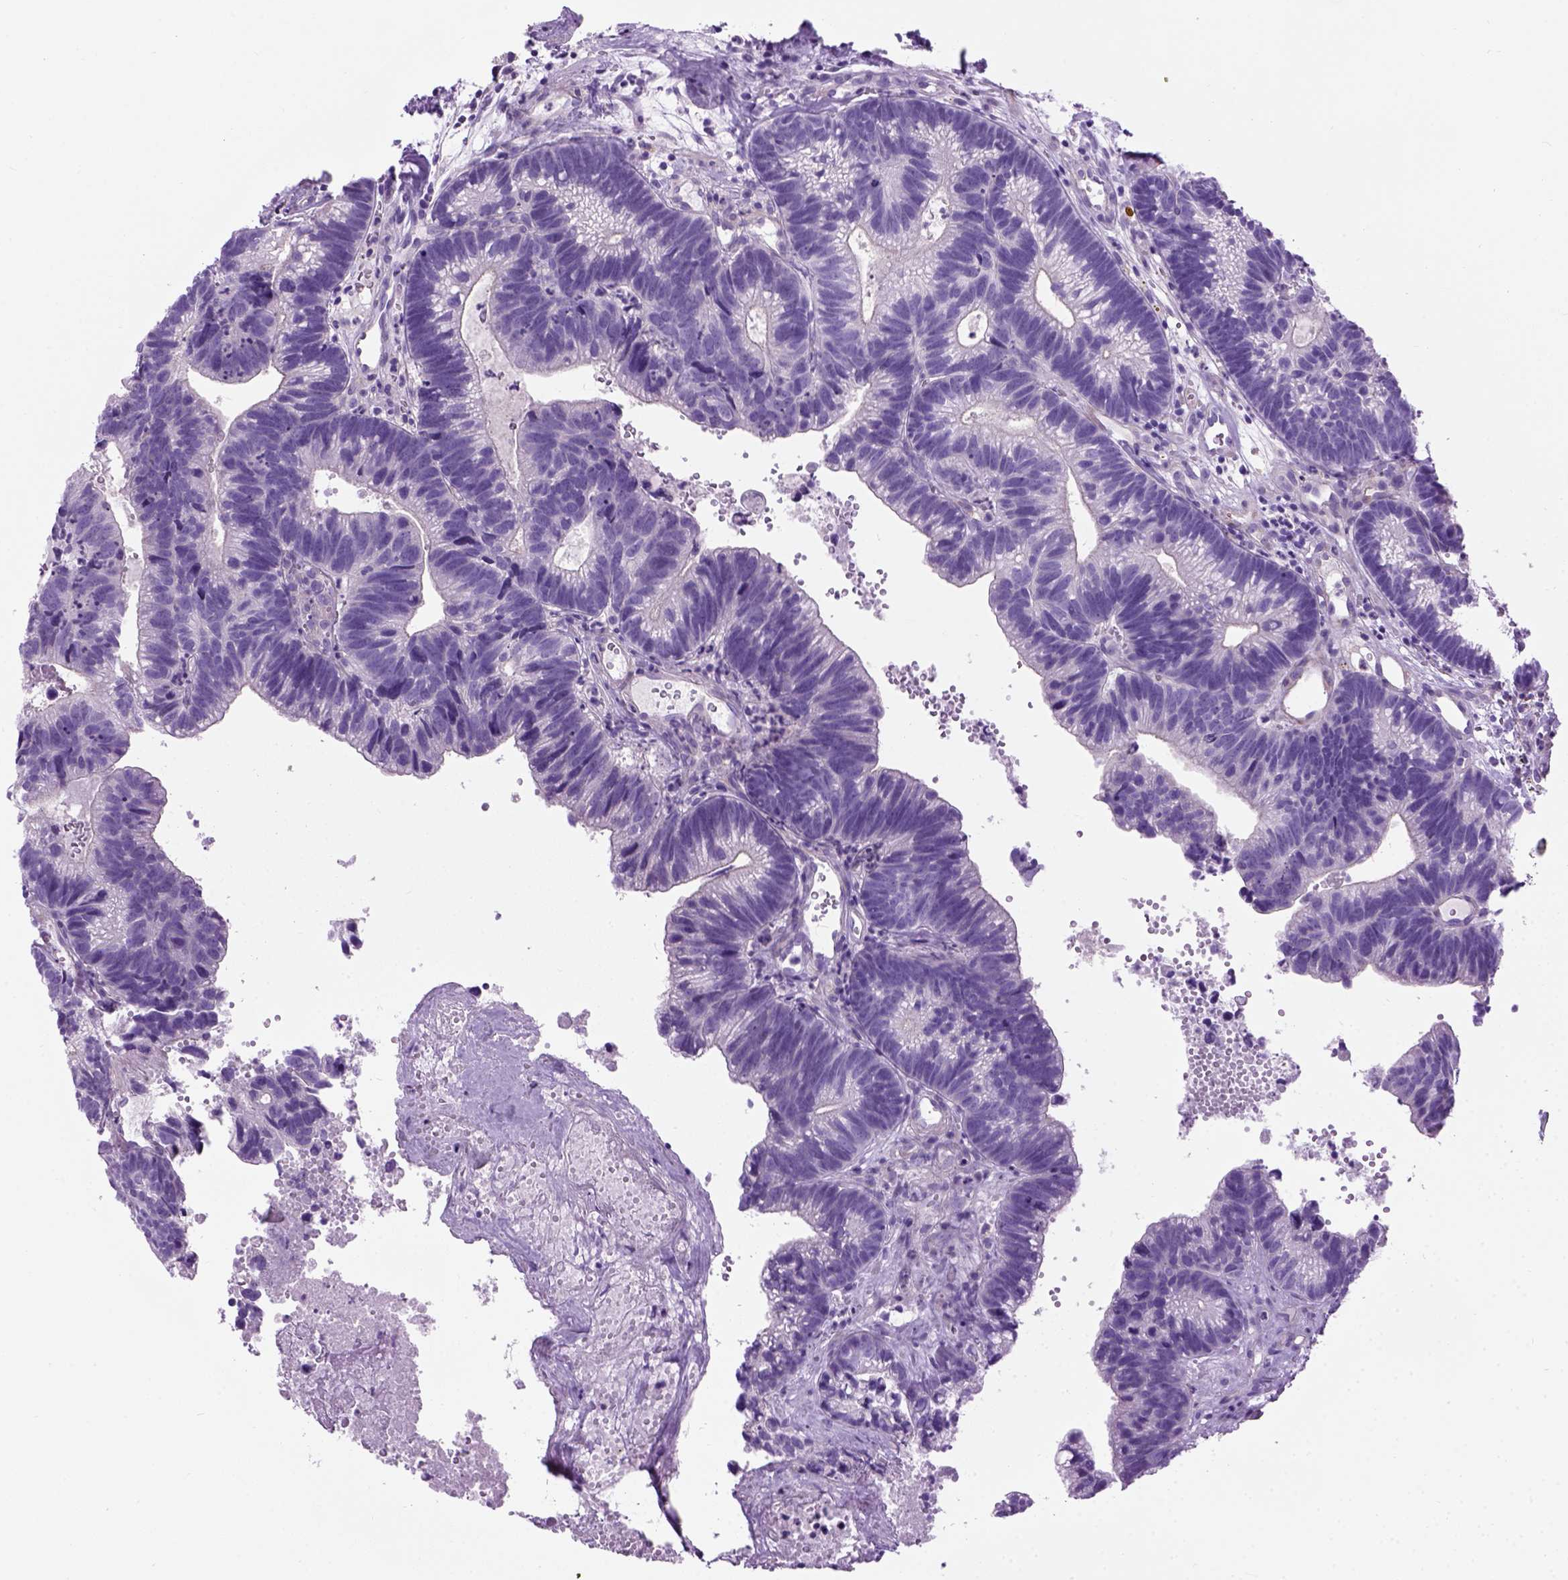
{"staining": {"intensity": "negative", "quantity": "none", "location": "none"}, "tissue": "head and neck cancer", "cell_type": "Tumor cells", "image_type": "cancer", "snomed": [{"axis": "morphology", "description": "Adenocarcinoma, NOS"}, {"axis": "topography", "description": "Head-Neck"}], "caption": "The photomicrograph displays no staining of tumor cells in head and neck cancer (adenocarcinoma). The staining is performed using DAB brown chromogen with nuclei counter-stained in using hematoxylin.", "gene": "GABRB2", "patient": {"sex": "male", "age": 62}}